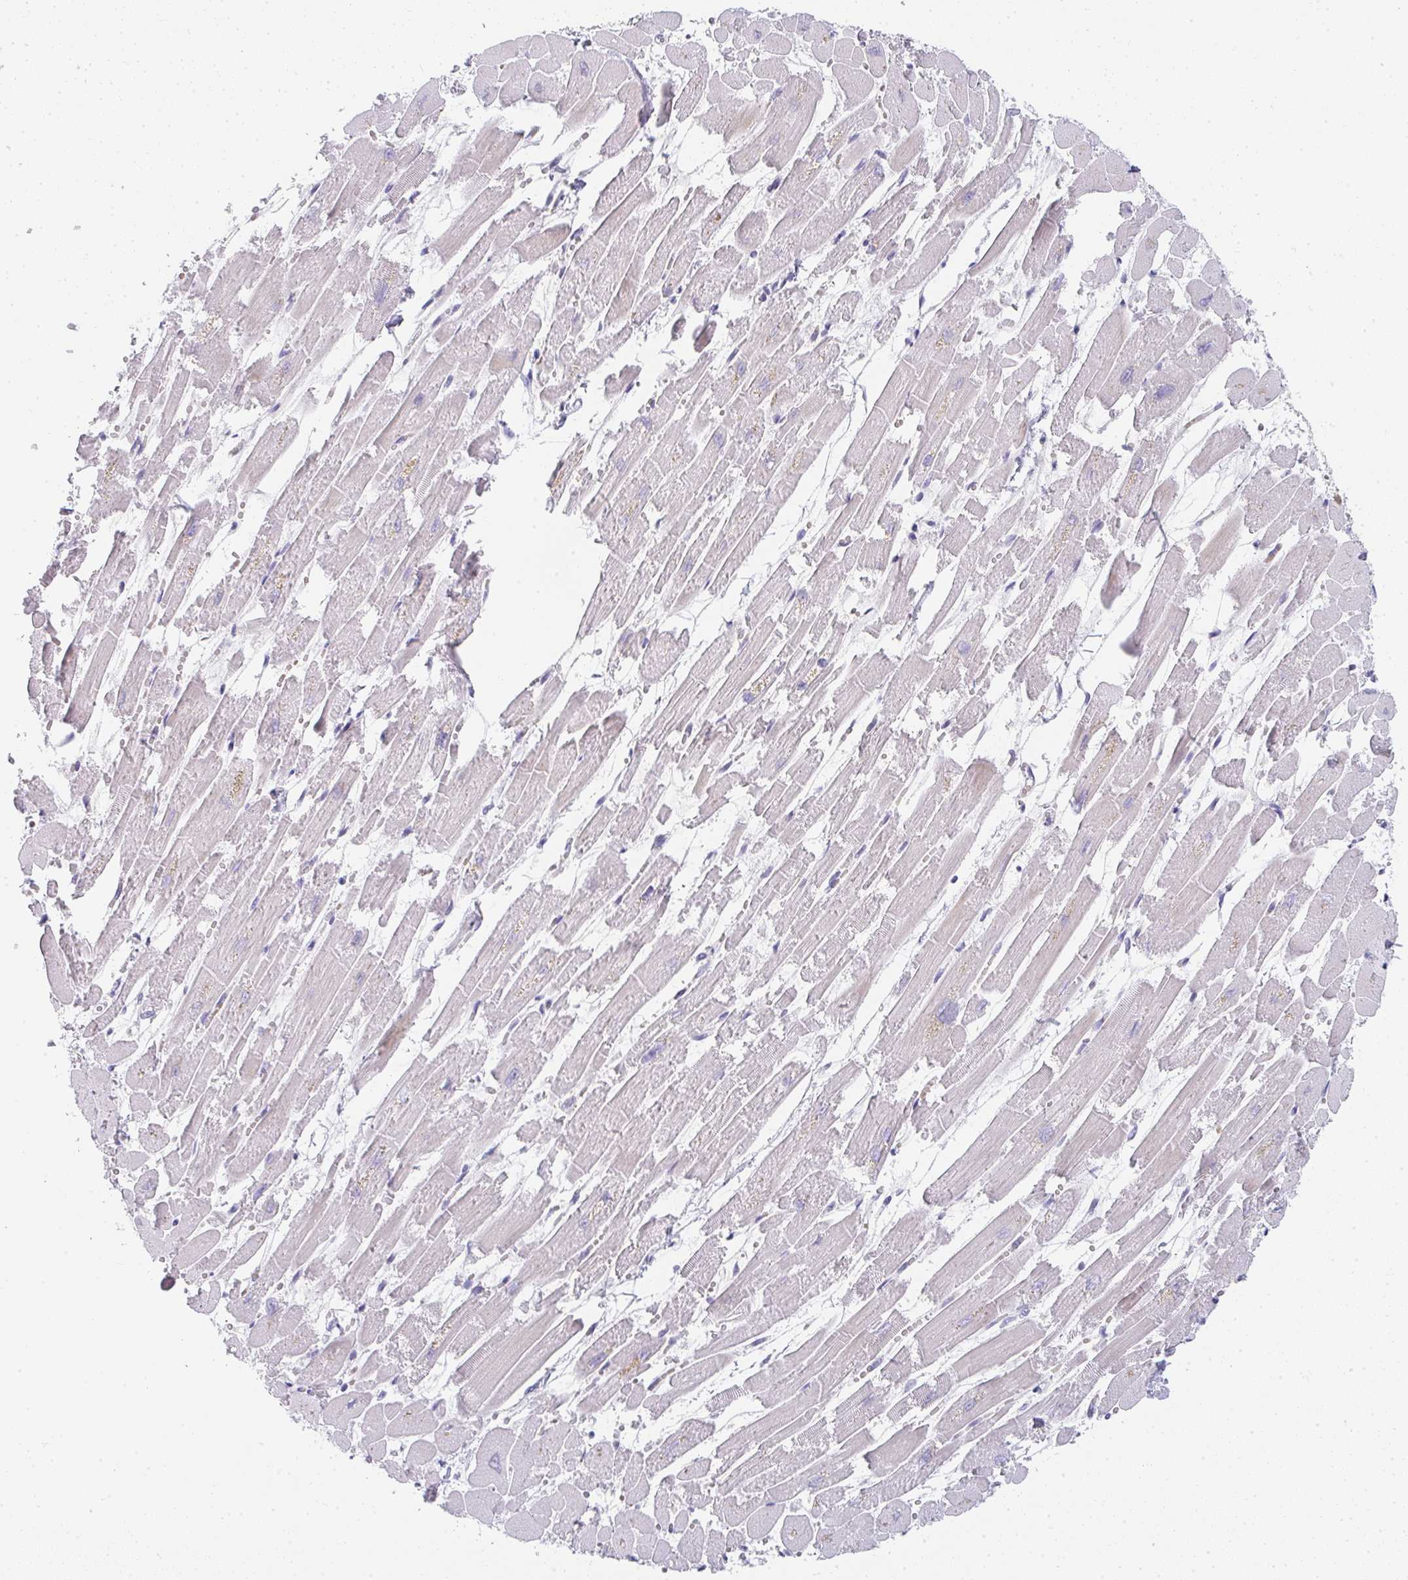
{"staining": {"intensity": "moderate", "quantity": "<25%", "location": "cytoplasmic/membranous"}, "tissue": "heart muscle", "cell_type": "Cardiomyocytes", "image_type": "normal", "snomed": [{"axis": "morphology", "description": "Normal tissue, NOS"}, {"axis": "topography", "description": "Heart"}], "caption": "Cardiomyocytes show low levels of moderate cytoplasmic/membranous staining in about <25% of cells in benign human heart muscle. The protein is stained brown, and the nuclei are stained in blue (DAB (3,3'-diaminobenzidine) IHC with brightfield microscopy, high magnification).", "gene": "NEU2", "patient": {"sex": "female", "age": 52}}